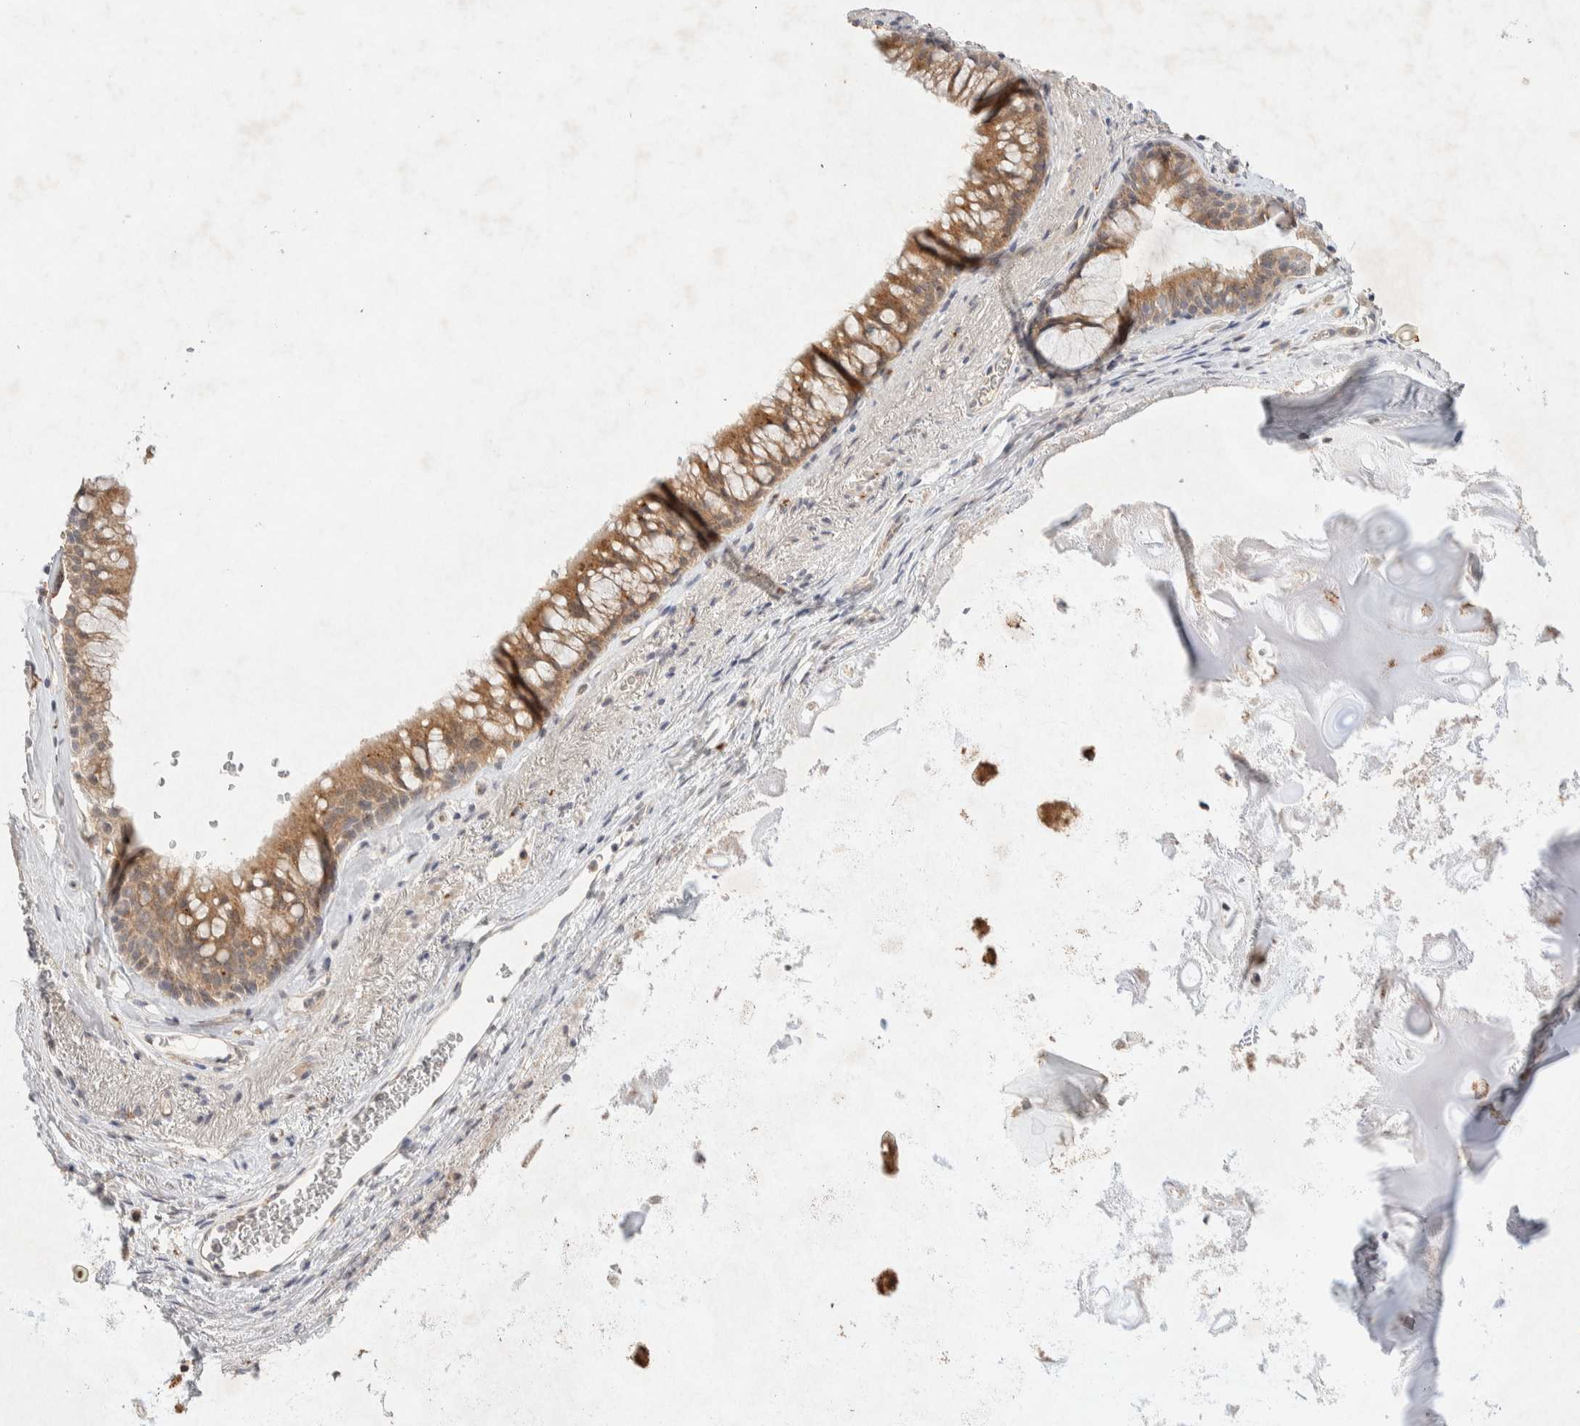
{"staining": {"intensity": "moderate", "quantity": ">75%", "location": "cytoplasmic/membranous"}, "tissue": "bronchus", "cell_type": "Respiratory epithelial cells", "image_type": "normal", "snomed": [{"axis": "morphology", "description": "Normal tissue, NOS"}, {"axis": "topography", "description": "Cartilage tissue"}, {"axis": "topography", "description": "Bronchus"}], "caption": "A photomicrograph of human bronchus stained for a protein shows moderate cytoplasmic/membranous brown staining in respiratory epithelial cells. (brown staining indicates protein expression, while blue staining denotes nuclei).", "gene": "GNAI1", "patient": {"sex": "female", "age": 53}}